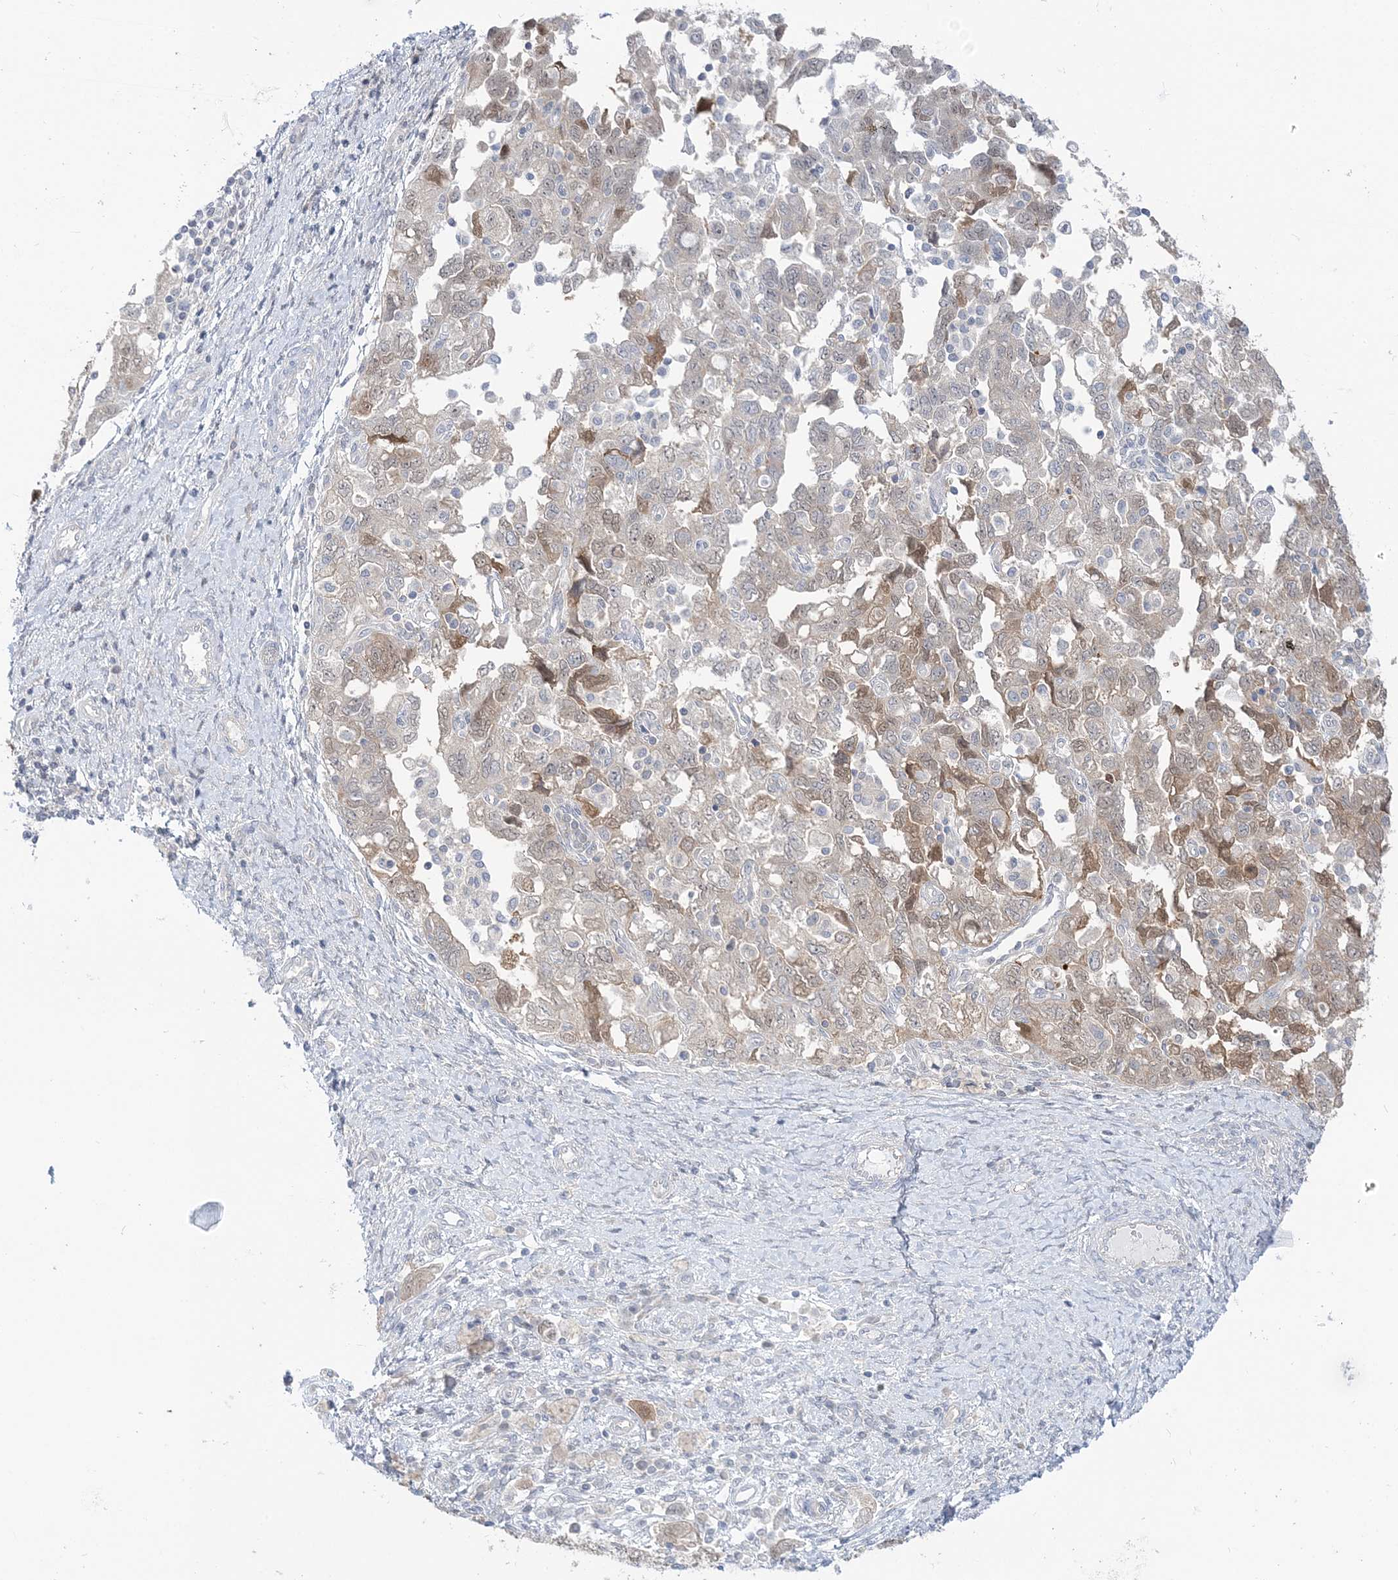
{"staining": {"intensity": "moderate", "quantity": "<25%", "location": "cytoplasmic/membranous"}, "tissue": "ovarian cancer", "cell_type": "Tumor cells", "image_type": "cancer", "snomed": [{"axis": "morphology", "description": "Carcinoma, NOS"}, {"axis": "morphology", "description": "Cystadenocarcinoma, serous, NOS"}, {"axis": "topography", "description": "Ovary"}], "caption": "Serous cystadenocarcinoma (ovarian) stained with a protein marker shows moderate staining in tumor cells.", "gene": "THADA", "patient": {"sex": "female", "age": 69}}